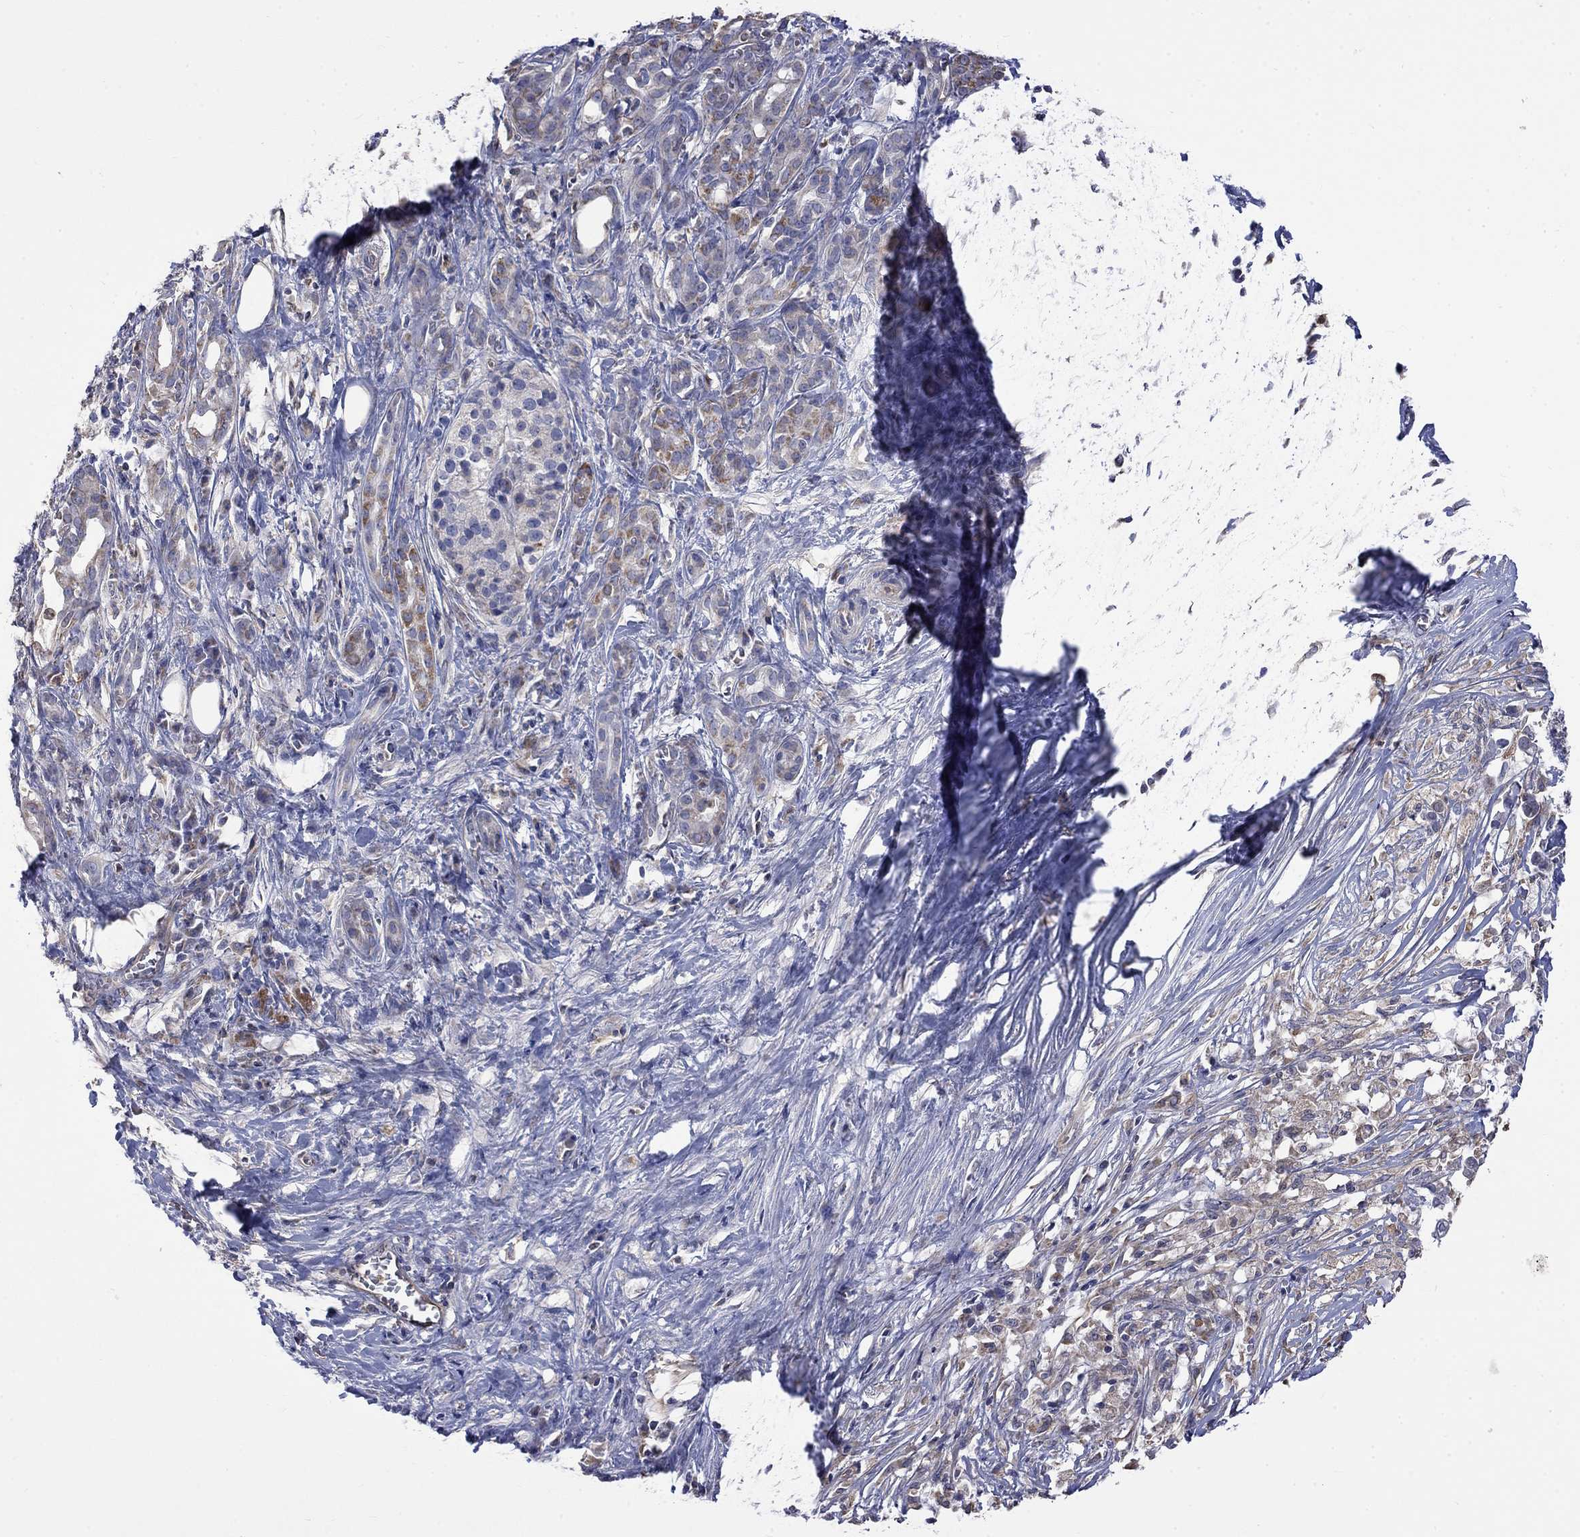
{"staining": {"intensity": "moderate", "quantity": "<25%", "location": "cytoplasmic/membranous"}, "tissue": "pancreatic cancer", "cell_type": "Tumor cells", "image_type": "cancer", "snomed": [{"axis": "morphology", "description": "Adenocarcinoma, NOS"}, {"axis": "topography", "description": "Pancreas"}], "caption": "Pancreatic cancer stained with IHC reveals moderate cytoplasmic/membranous staining in about <25% of tumor cells. The protein of interest is shown in brown color, while the nuclei are stained blue.", "gene": "CAMKK2", "patient": {"sex": "male", "age": 61}}